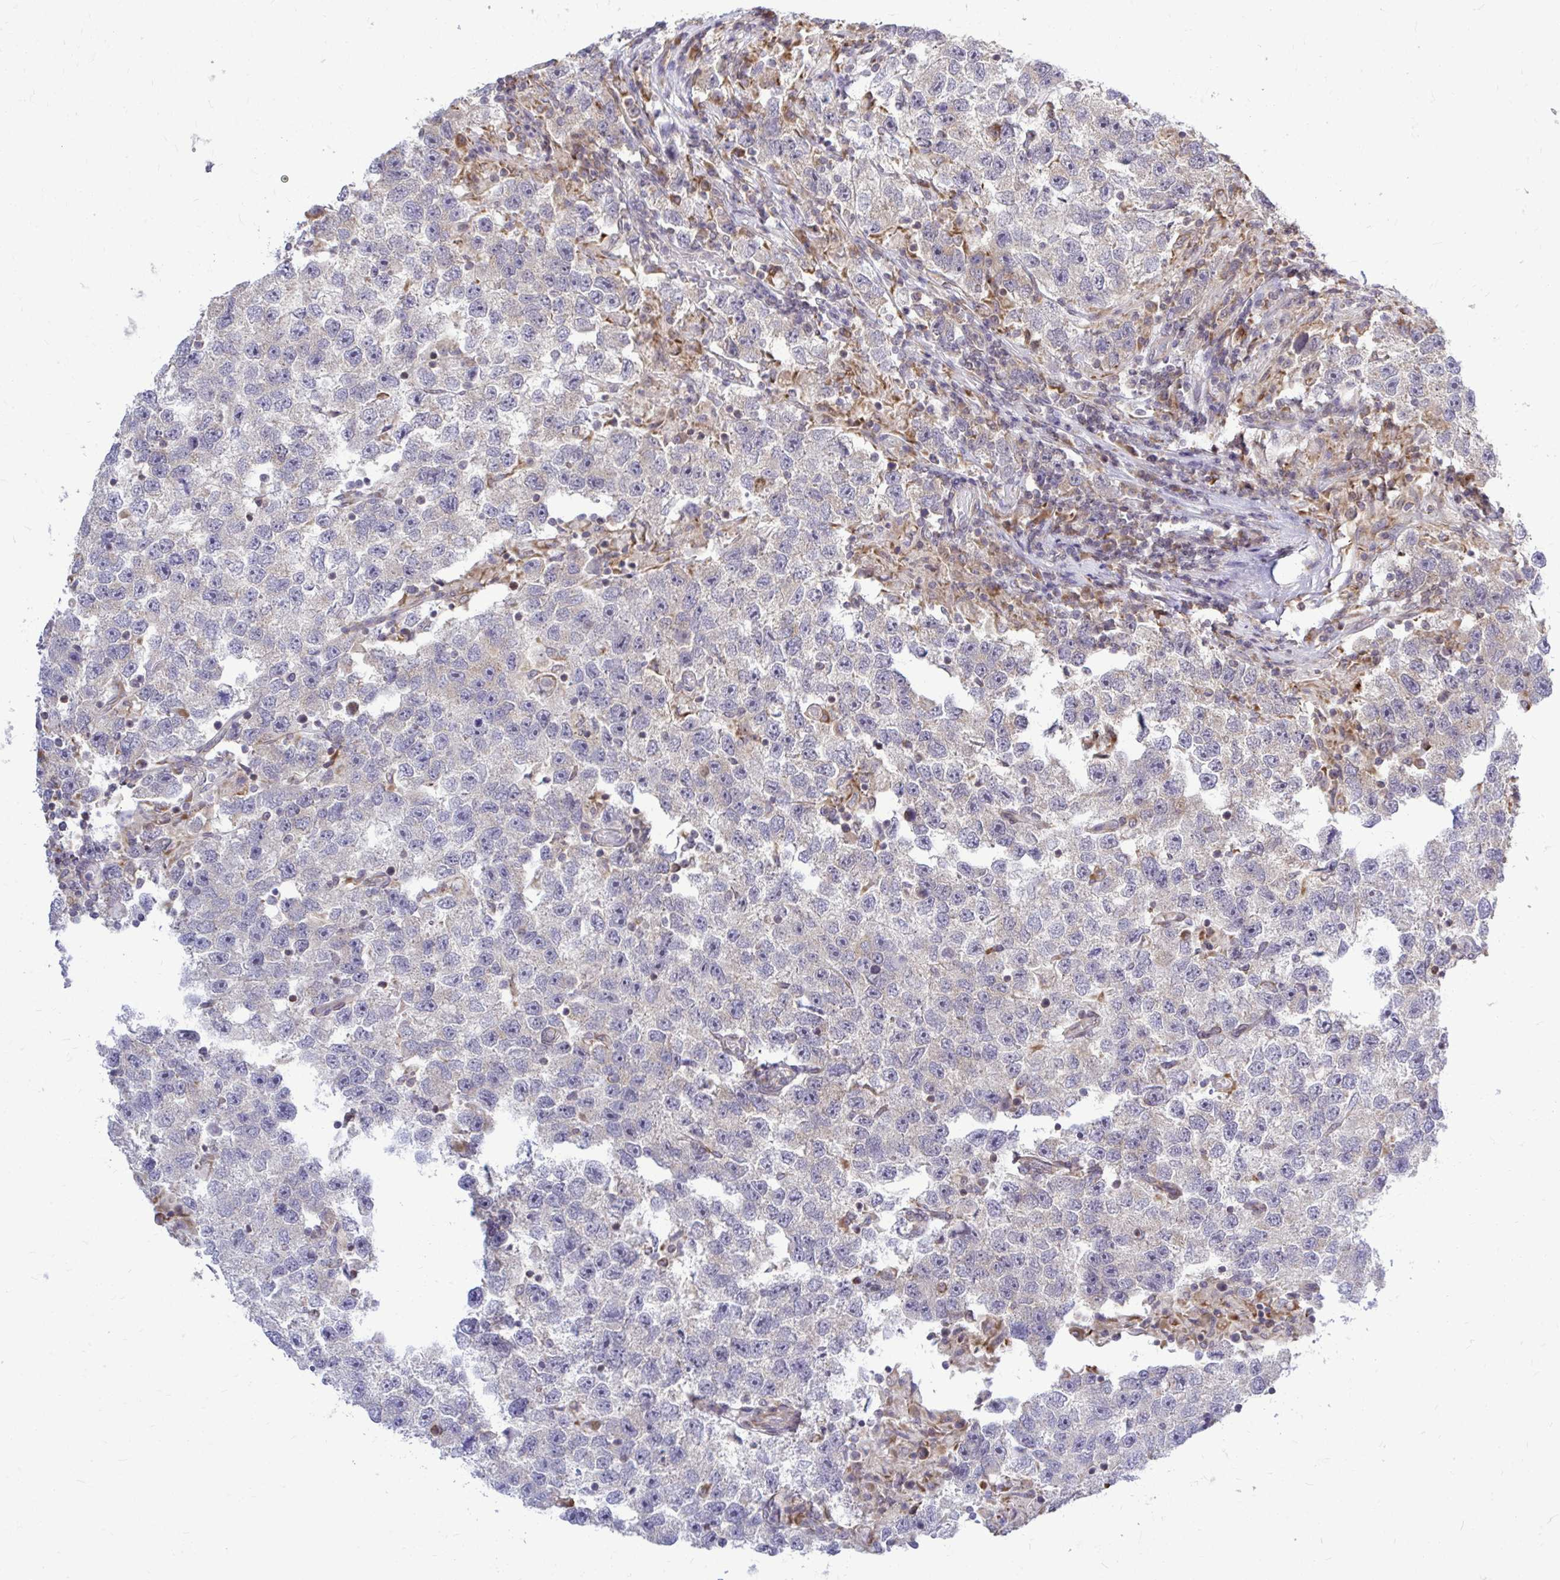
{"staining": {"intensity": "negative", "quantity": "none", "location": "none"}, "tissue": "testis cancer", "cell_type": "Tumor cells", "image_type": "cancer", "snomed": [{"axis": "morphology", "description": "Seminoma, NOS"}, {"axis": "topography", "description": "Testis"}], "caption": "Human testis seminoma stained for a protein using immunohistochemistry (IHC) reveals no positivity in tumor cells.", "gene": "FMR1", "patient": {"sex": "male", "age": 26}}